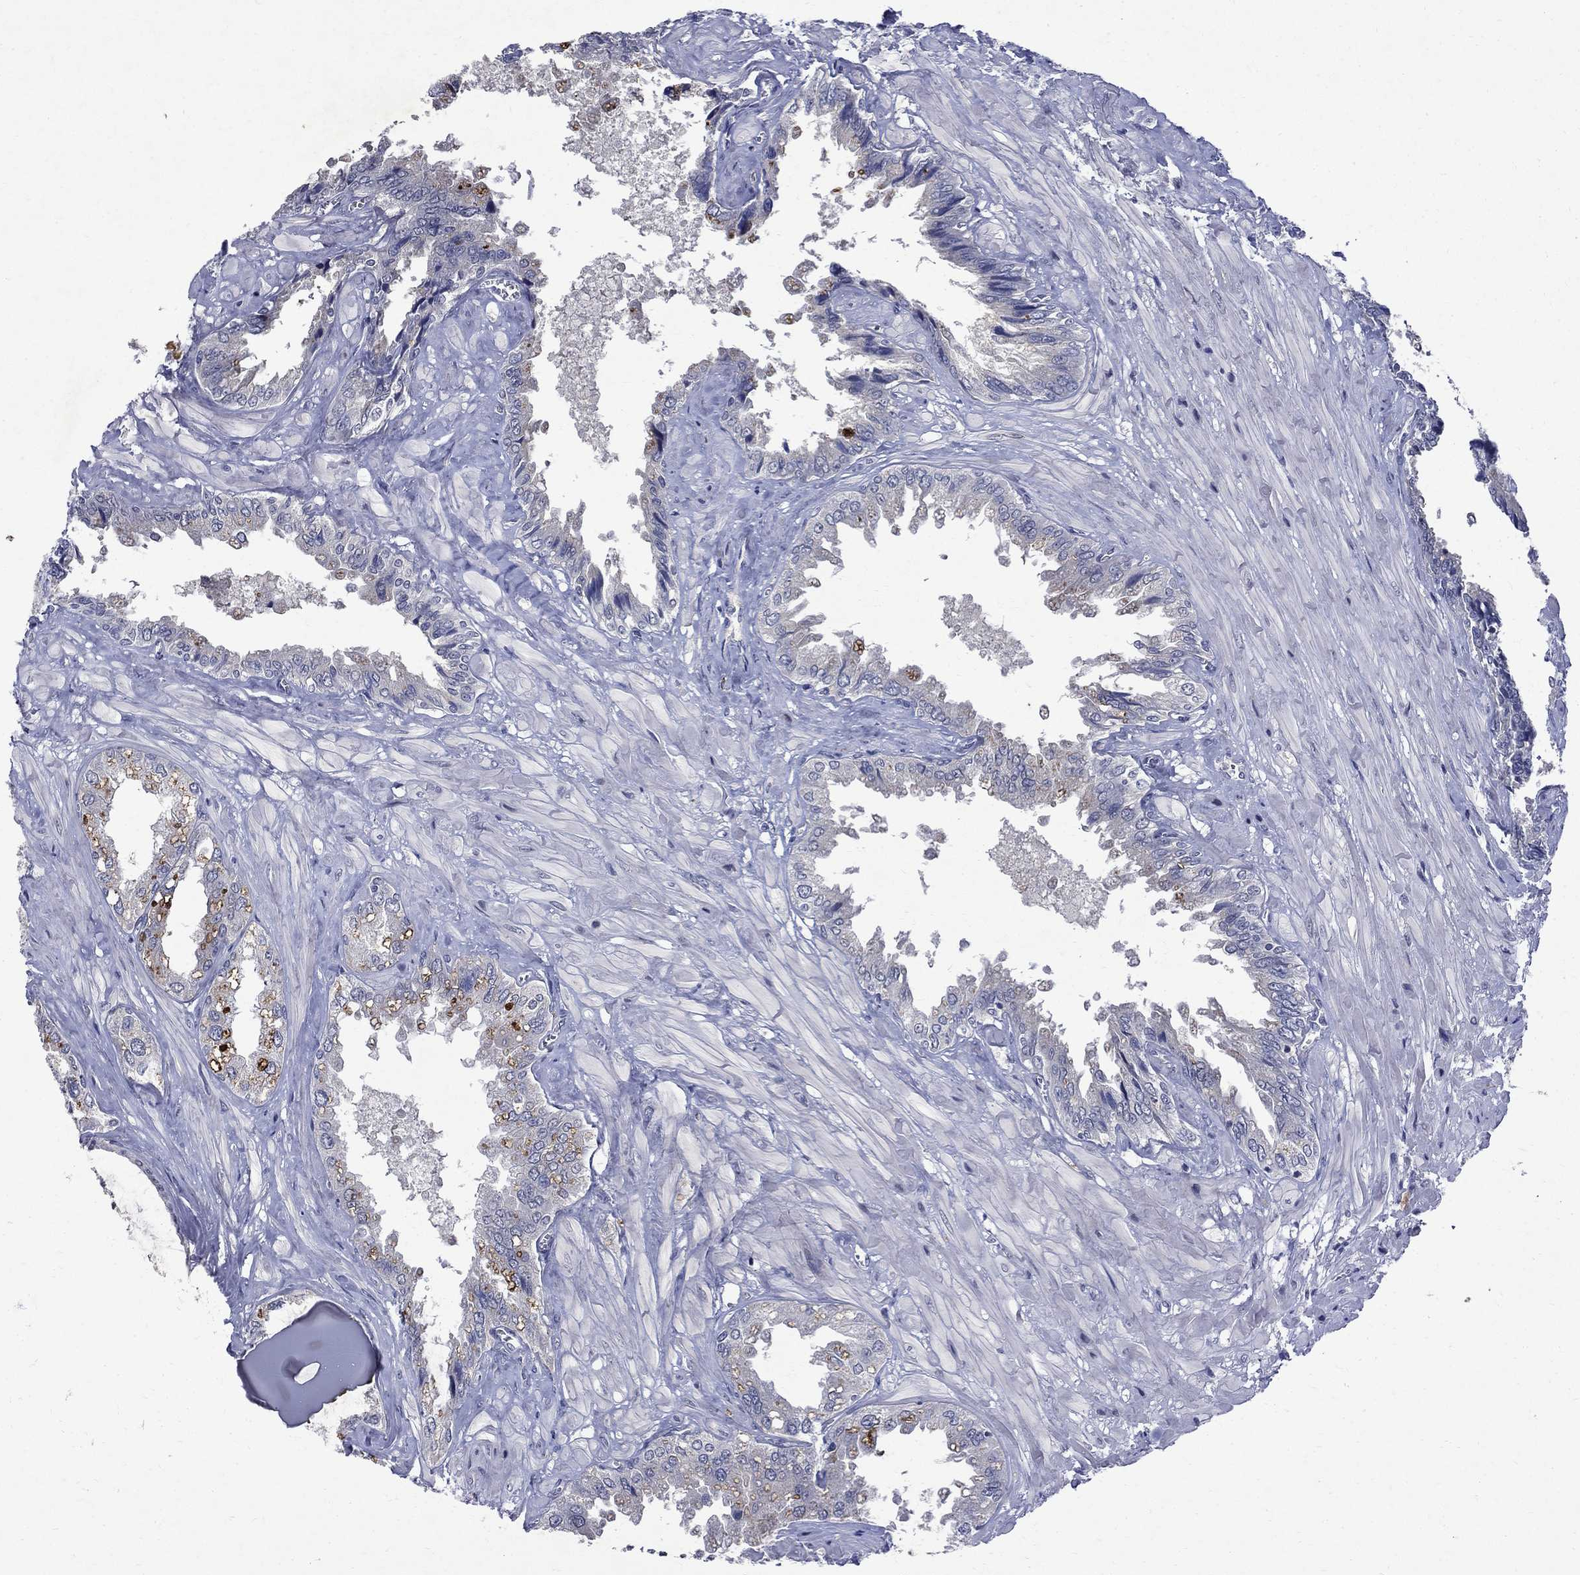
{"staining": {"intensity": "negative", "quantity": "none", "location": "none"}, "tissue": "seminal vesicle", "cell_type": "Glandular cells", "image_type": "normal", "snomed": [{"axis": "morphology", "description": "Normal tissue, NOS"}, {"axis": "topography", "description": "Seminal veicle"}], "caption": "The micrograph reveals no staining of glandular cells in normal seminal vesicle.", "gene": "STAB2", "patient": {"sex": "male", "age": 67}}